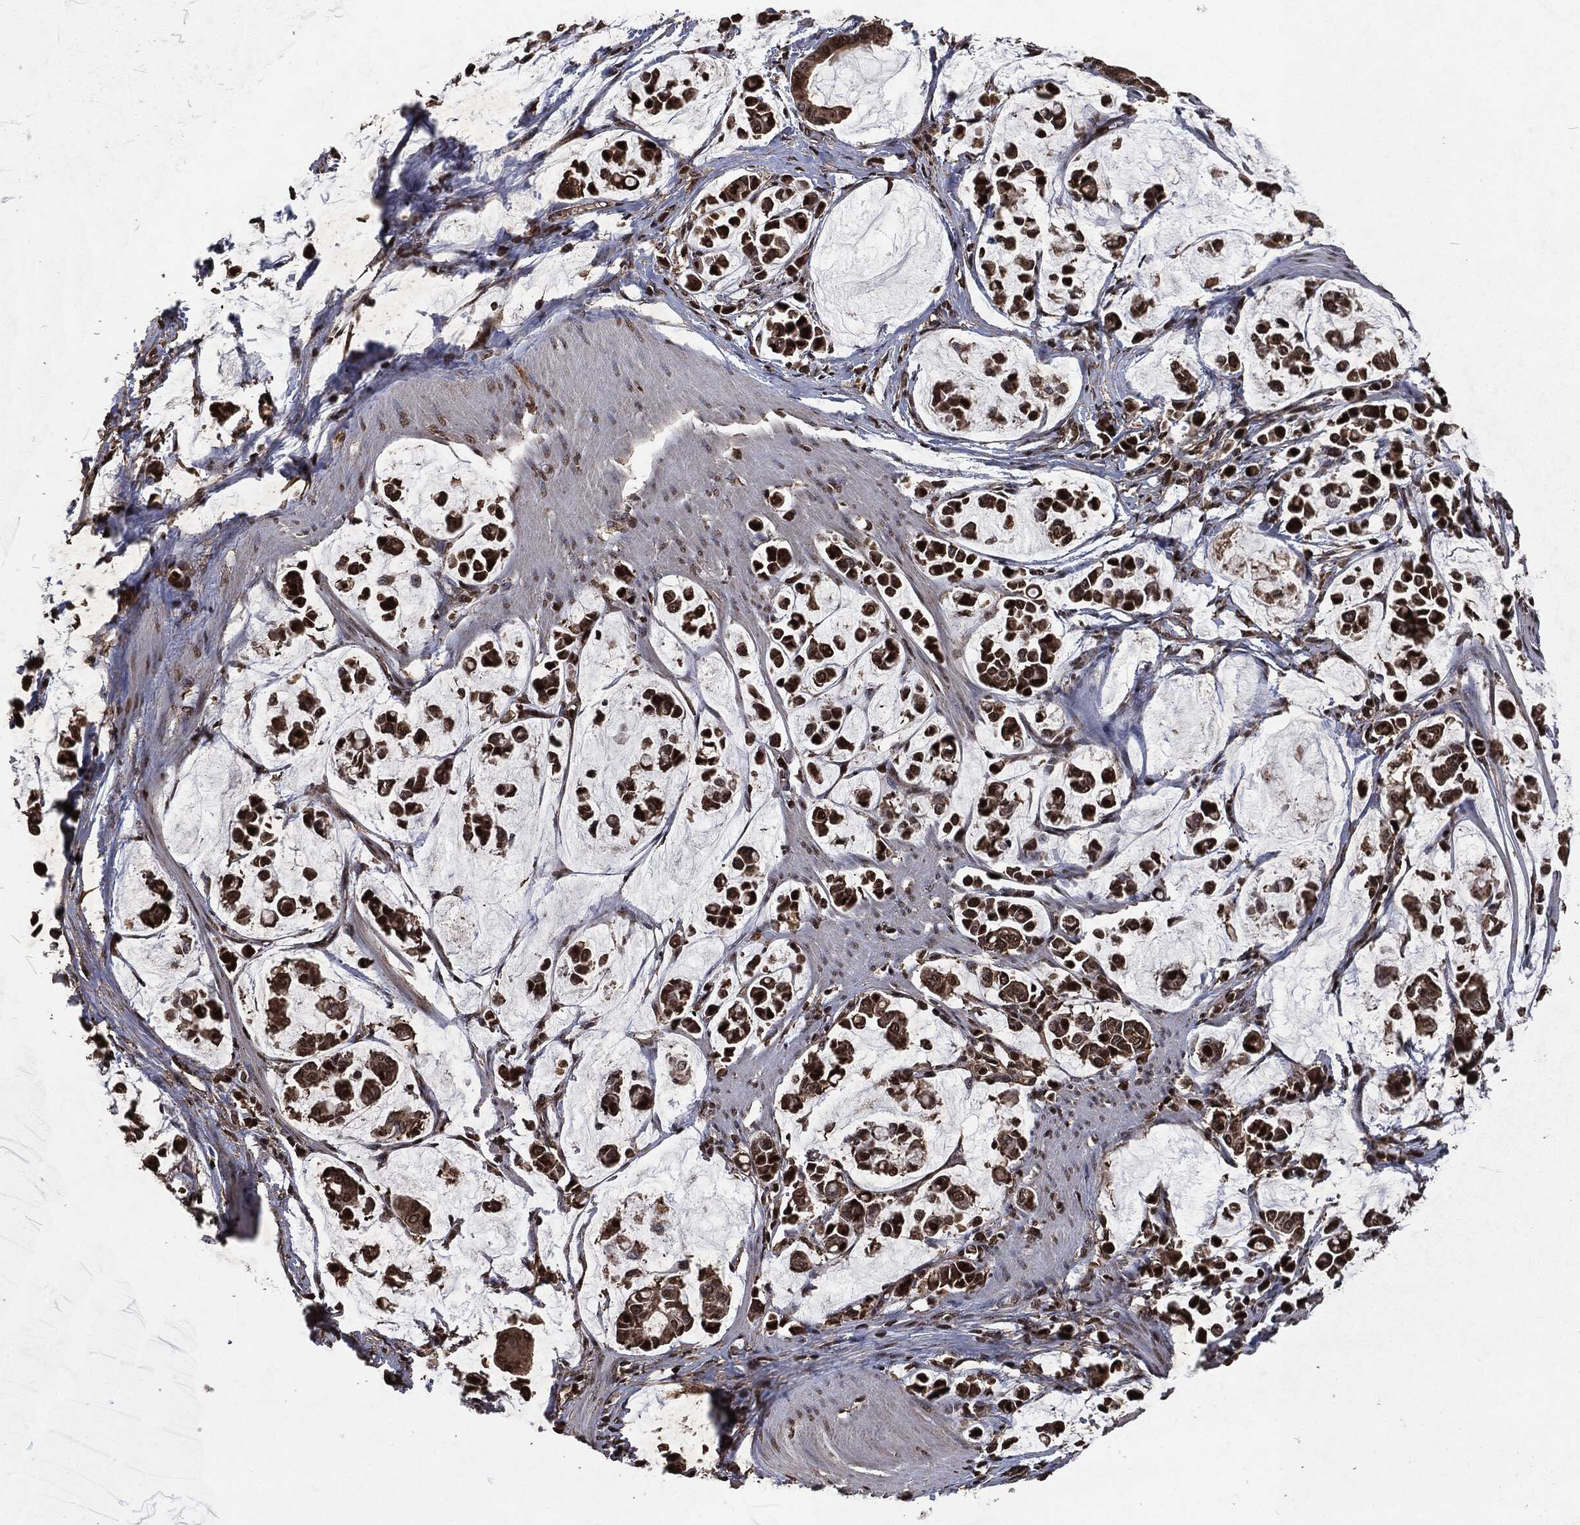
{"staining": {"intensity": "strong", "quantity": ">75%", "location": "cytoplasmic/membranous,nuclear"}, "tissue": "stomach cancer", "cell_type": "Tumor cells", "image_type": "cancer", "snomed": [{"axis": "morphology", "description": "Adenocarcinoma, NOS"}, {"axis": "topography", "description": "Stomach"}], "caption": "Stomach cancer stained with DAB immunohistochemistry displays high levels of strong cytoplasmic/membranous and nuclear staining in approximately >75% of tumor cells.", "gene": "SNAI1", "patient": {"sex": "male", "age": 82}}